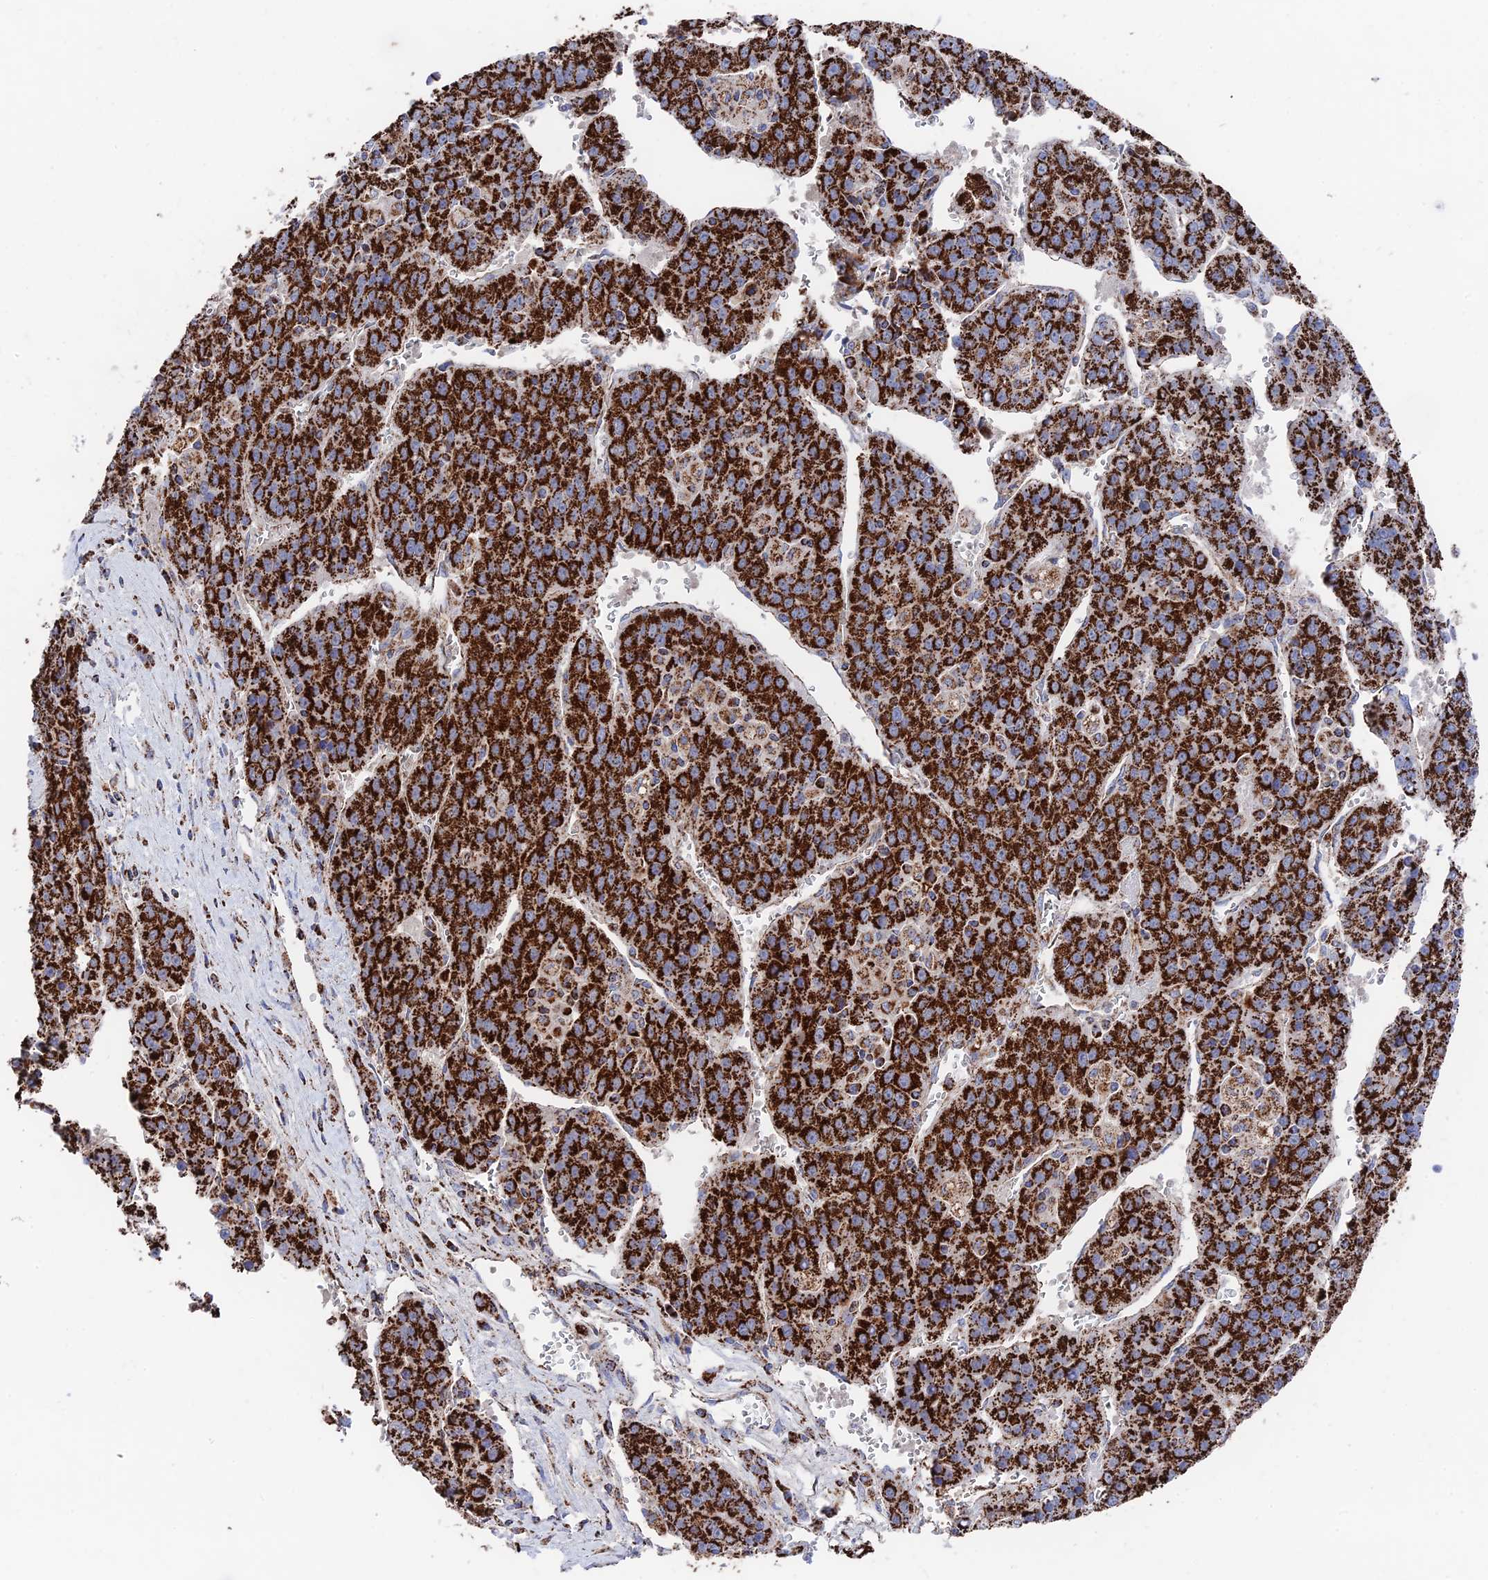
{"staining": {"intensity": "strong", "quantity": ">75%", "location": "cytoplasmic/membranous"}, "tissue": "liver cancer", "cell_type": "Tumor cells", "image_type": "cancer", "snomed": [{"axis": "morphology", "description": "Carcinoma, Hepatocellular, NOS"}, {"axis": "topography", "description": "Liver"}], "caption": "A brown stain shows strong cytoplasmic/membranous staining of a protein in human liver cancer tumor cells. (Brightfield microscopy of DAB IHC at high magnification).", "gene": "HAUS8", "patient": {"sex": "female", "age": 53}}